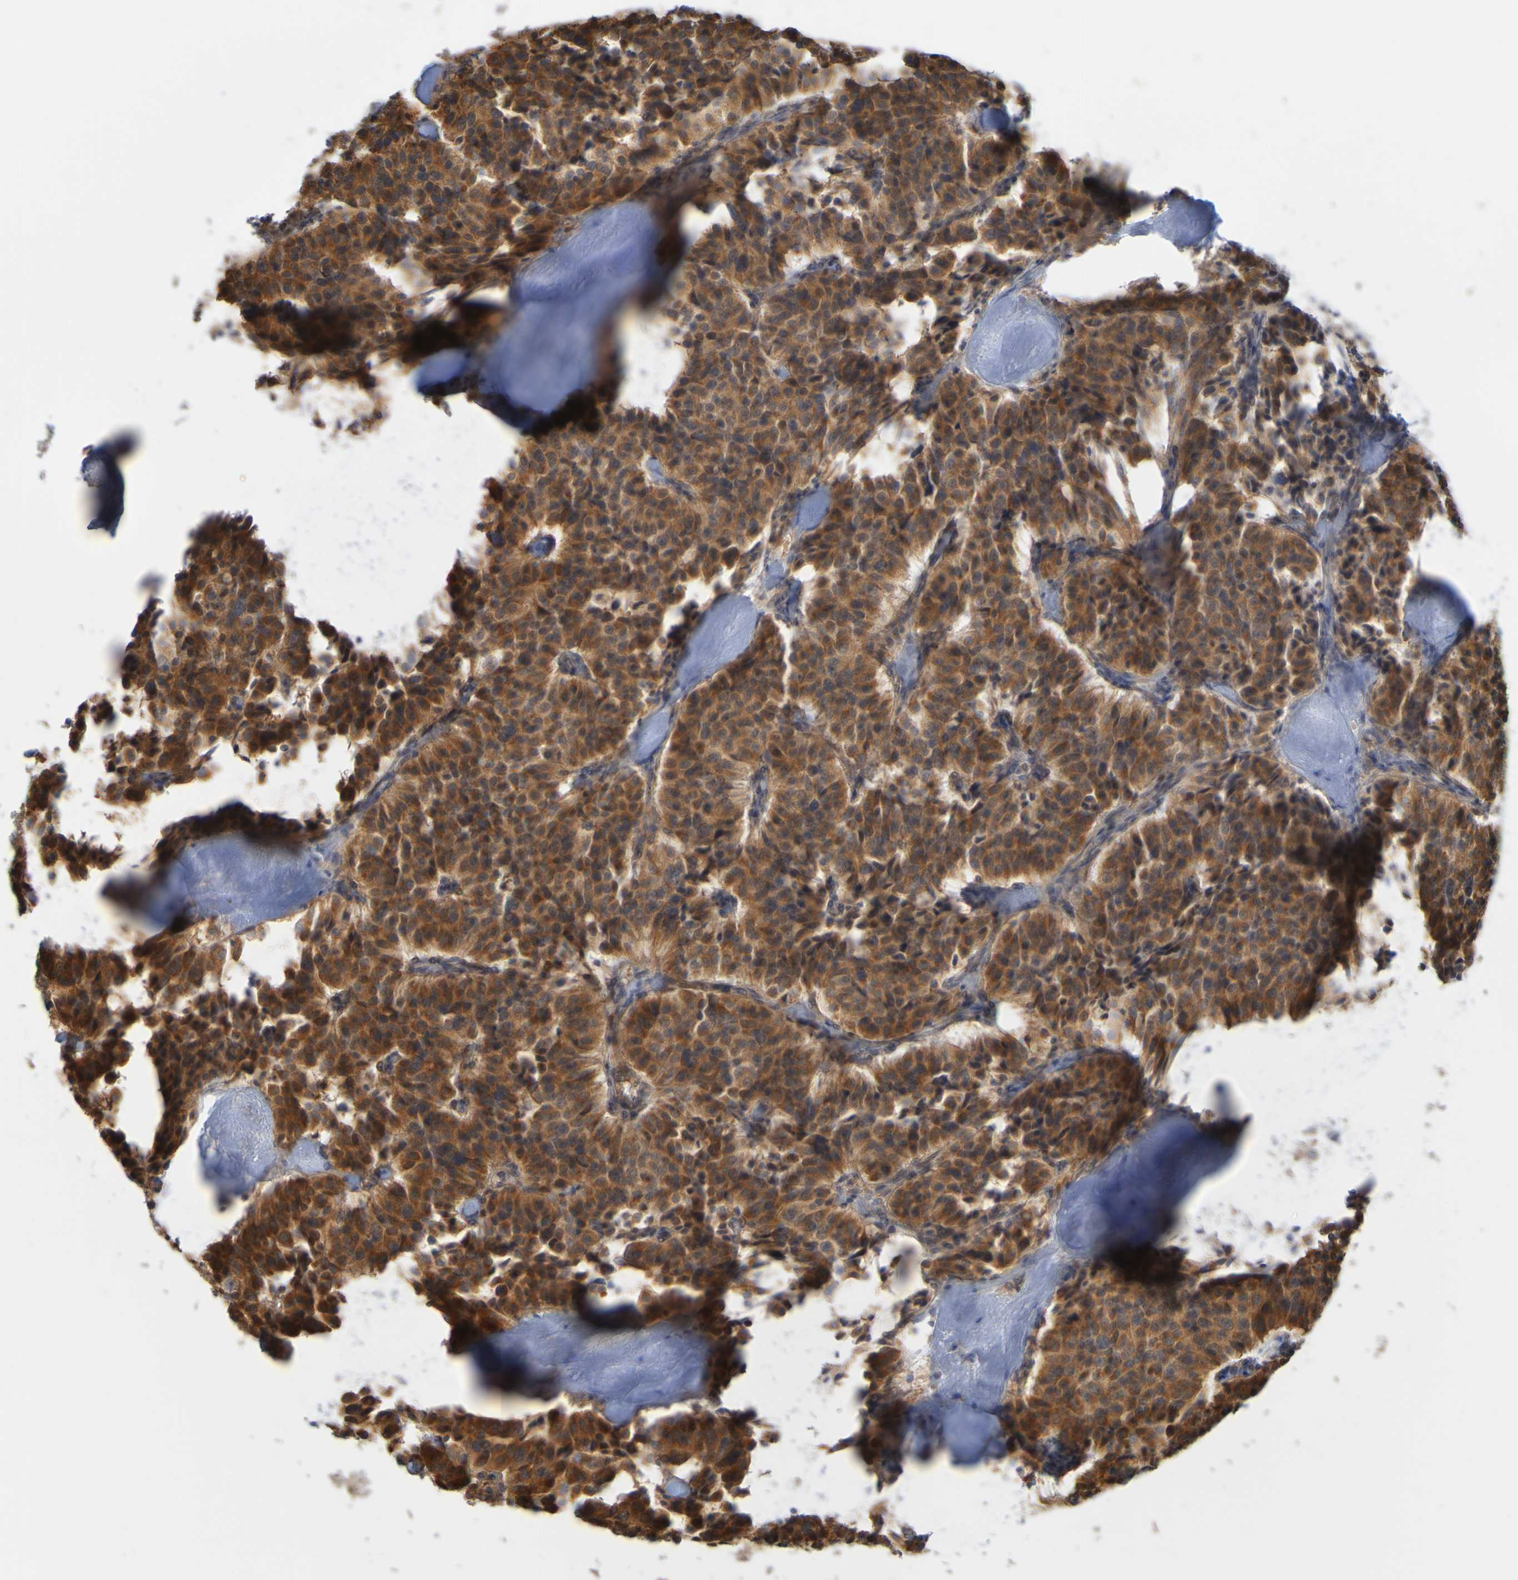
{"staining": {"intensity": "strong", "quantity": ">75%", "location": "cytoplasmic/membranous"}, "tissue": "carcinoid", "cell_type": "Tumor cells", "image_type": "cancer", "snomed": [{"axis": "morphology", "description": "Carcinoid, malignant, NOS"}, {"axis": "topography", "description": "Lung"}], "caption": "Brown immunohistochemical staining in human malignant carcinoid displays strong cytoplasmic/membranous positivity in approximately >75% of tumor cells.", "gene": "NAV2", "patient": {"sex": "male", "age": 30}}